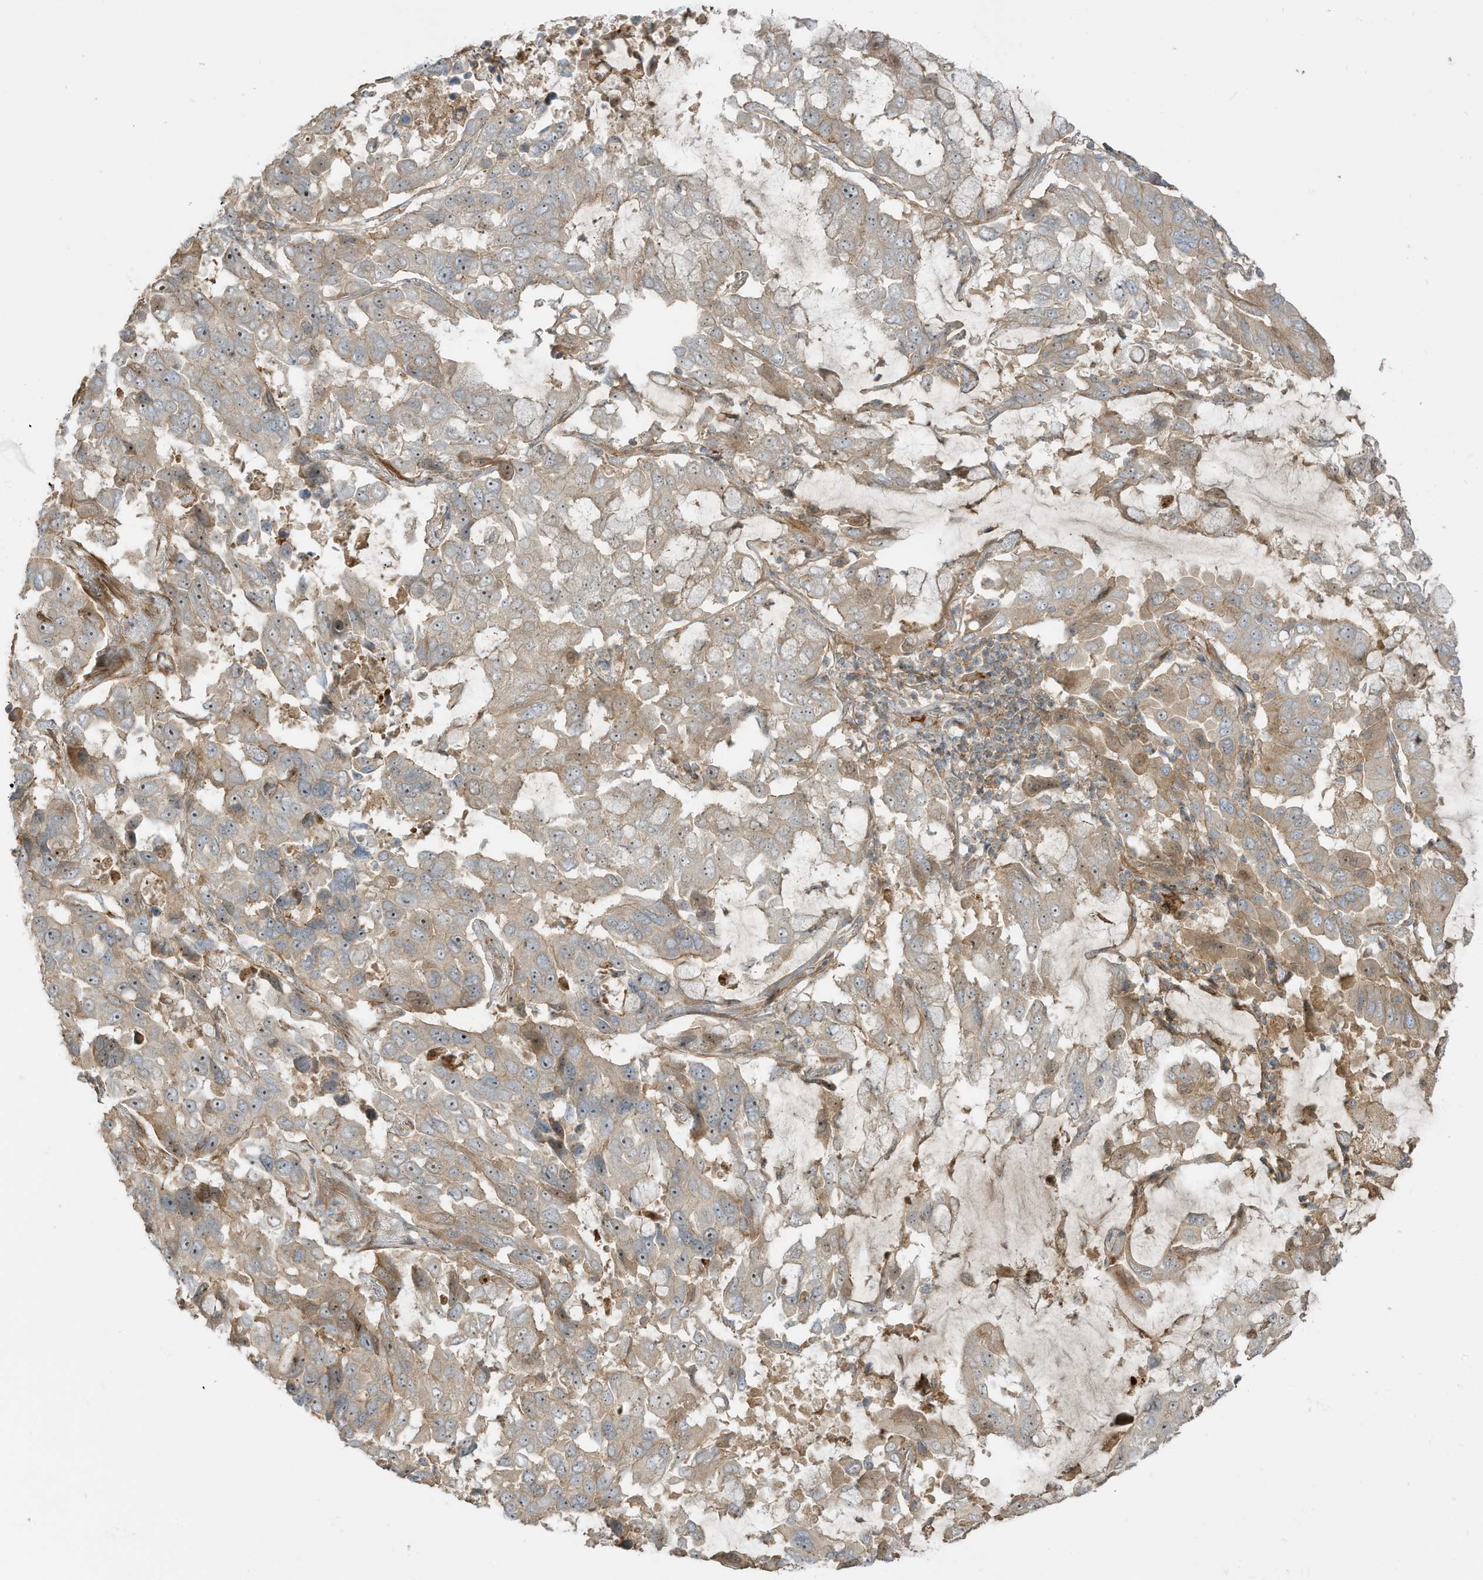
{"staining": {"intensity": "weak", "quantity": "<25%", "location": "cytoplasmic/membranous"}, "tissue": "lung cancer", "cell_type": "Tumor cells", "image_type": "cancer", "snomed": [{"axis": "morphology", "description": "Adenocarcinoma, NOS"}, {"axis": "topography", "description": "Lung"}], "caption": "DAB immunohistochemical staining of human adenocarcinoma (lung) reveals no significant staining in tumor cells. The staining was performed using DAB to visualize the protein expression in brown, while the nuclei were stained in blue with hematoxylin (Magnification: 20x).", "gene": "ENTR1", "patient": {"sex": "male", "age": 64}}